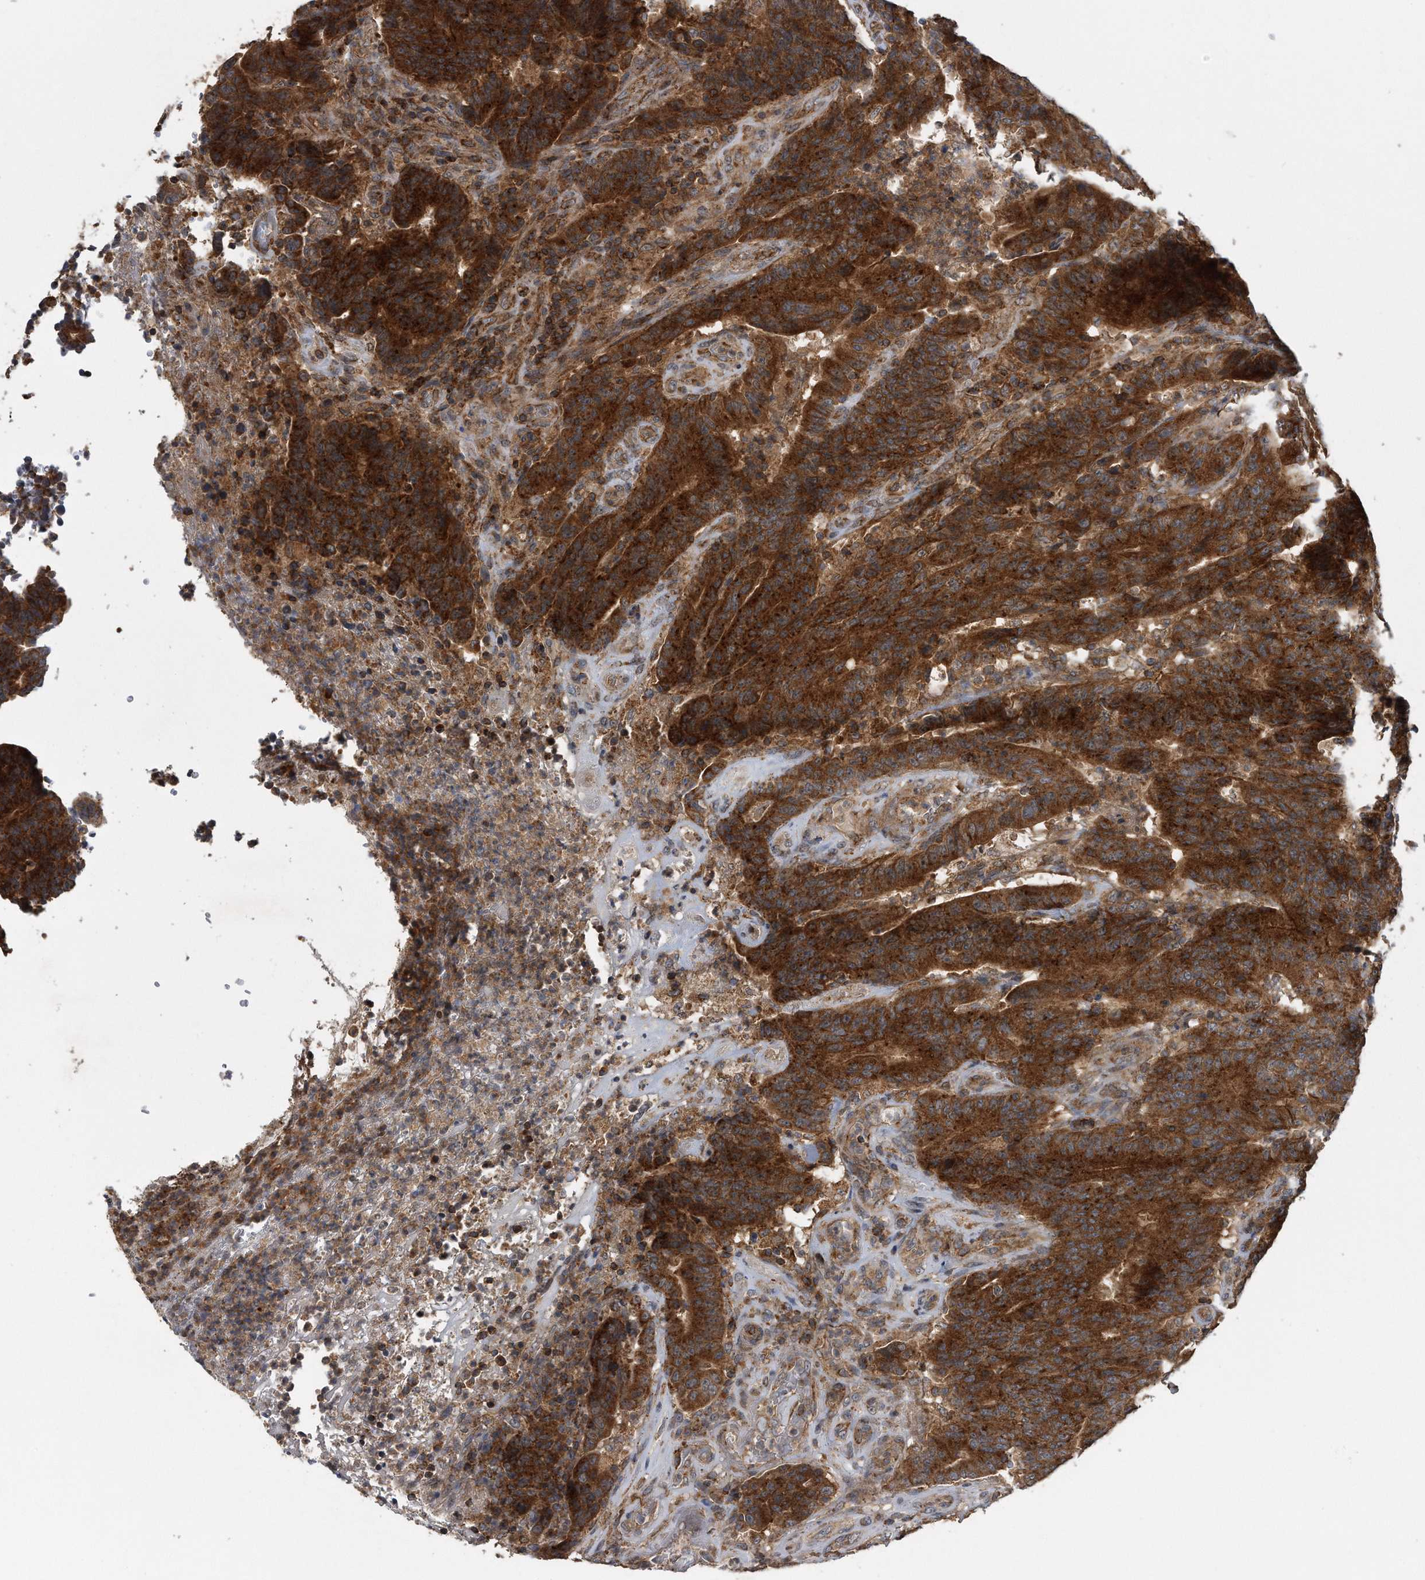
{"staining": {"intensity": "strong", "quantity": ">75%", "location": "cytoplasmic/membranous"}, "tissue": "colorectal cancer", "cell_type": "Tumor cells", "image_type": "cancer", "snomed": [{"axis": "morphology", "description": "Normal tissue, NOS"}, {"axis": "morphology", "description": "Adenocarcinoma, NOS"}, {"axis": "topography", "description": "Colon"}], "caption": "The immunohistochemical stain labels strong cytoplasmic/membranous expression in tumor cells of colorectal adenocarcinoma tissue.", "gene": "ALPK2", "patient": {"sex": "female", "age": 75}}